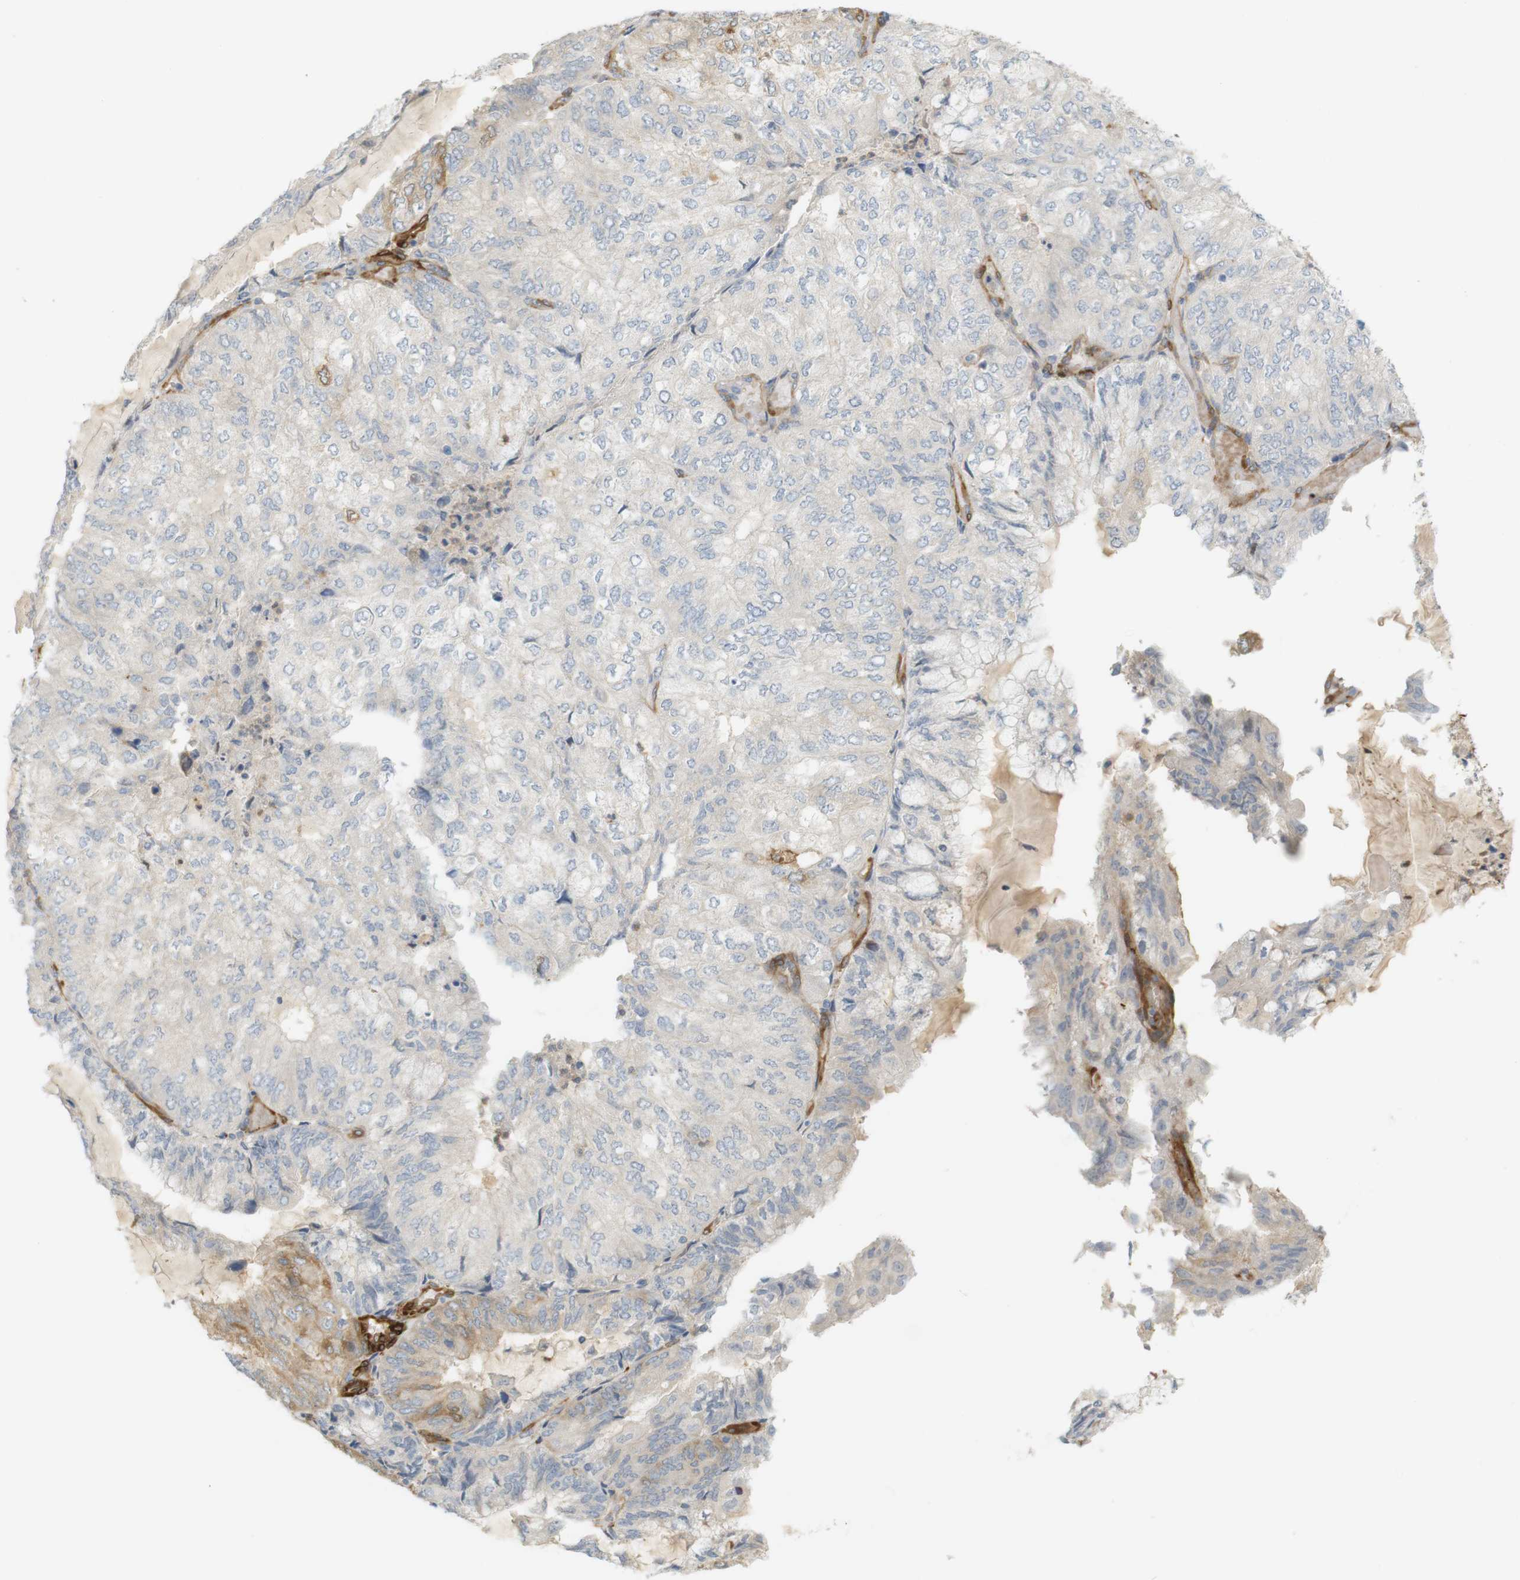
{"staining": {"intensity": "moderate", "quantity": "<25%", "location": "cytoplasmic/membranous"}, "tissue": "endometrial cancer", "cell_type": "Tumor cells", "image_type": "cancer", "snomed": [{"axis": "morphology", "description": "Adenocarcinoma, NOS"}, {"axis": "topography", "description": "Endometrium"}], "caption": "Protein staining reveals moderate cytoplasmic/membranous staining in about <25% of tumor cells in adenocarcinoma (endometrial).", "gene": "PDE3A", "patient": {"sex": "female", "age": 81}}